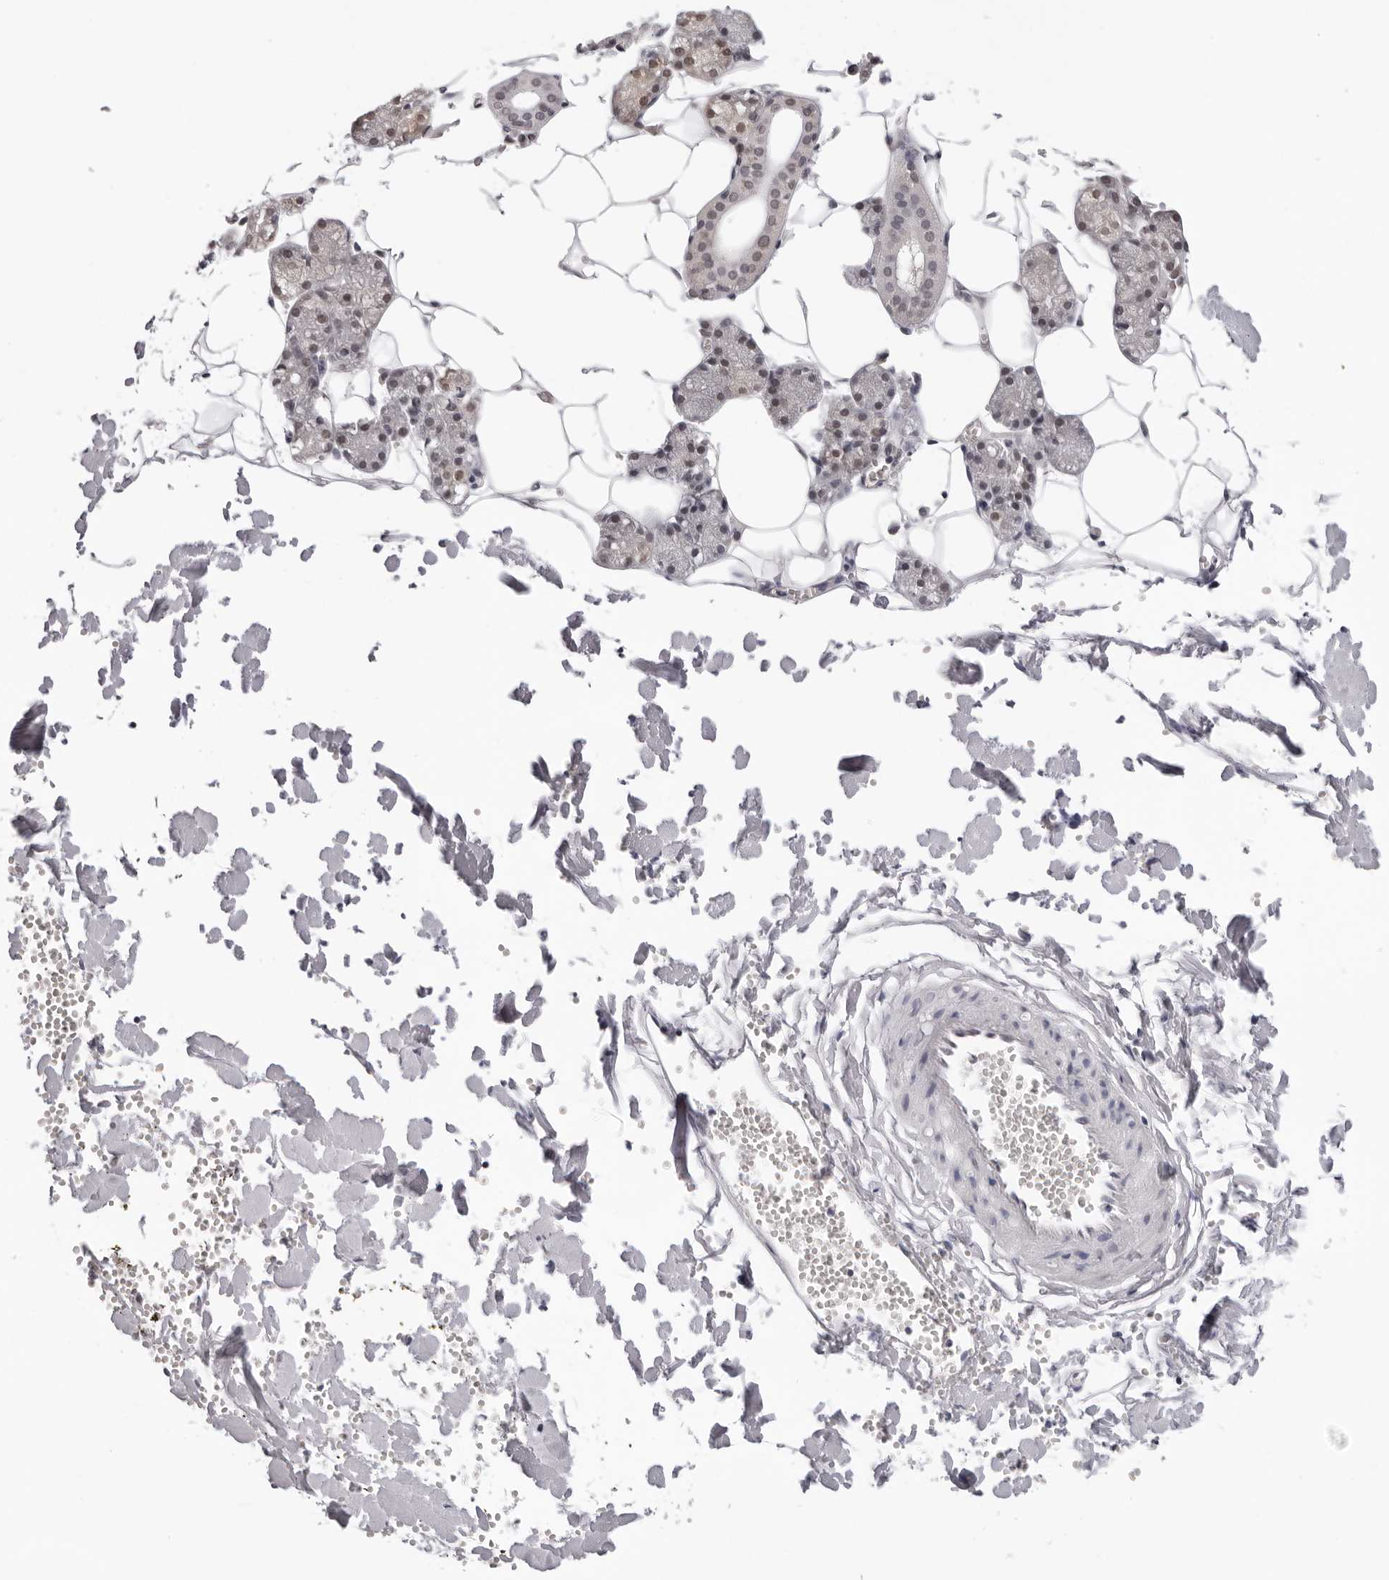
{"staining": {"intensity": "moderate", "quantity": ">75%", "location": "nuclear"}, "tissue": "salivary gland", "cell_type": "Glandular cells", "image_type": "normal", "snomed": [{"axis": "morphology", "description": "Normal tissue, NOS"}, {"axis": "topography", "description": "Salivary gland"}], "caption": "This is a histology image of immunohistochemistry staining of unremarkable salivary gland, which shows moderate positivity in the nuclear of glandular cells.", "gene": "WDR77", "patient": {"sex": "male", "age": 62}}